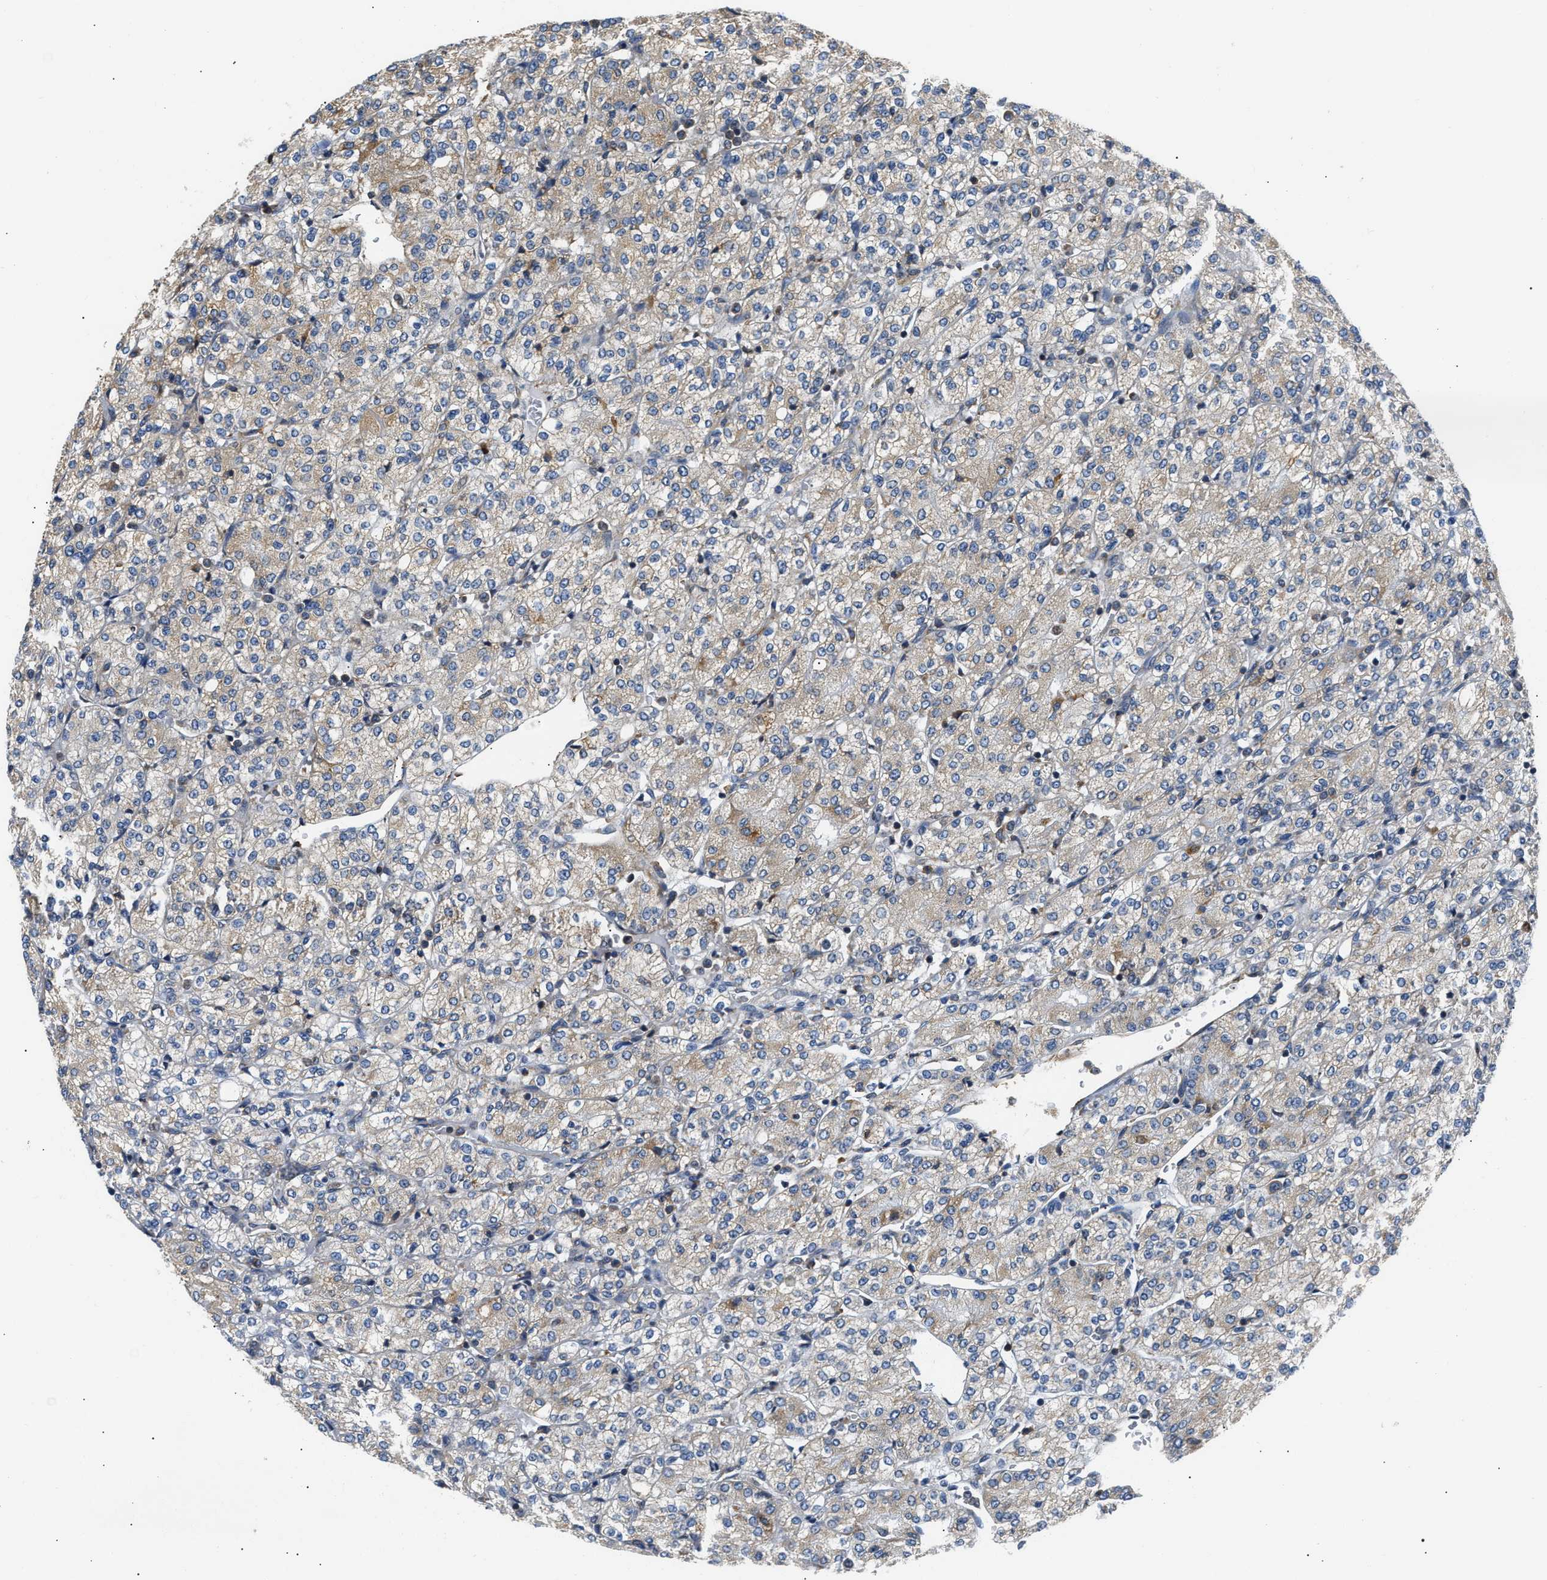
{"staining": {"intensity": "weak", "quantity": "<25%", "location": "cytoplasmic/membranous"}, "tissue": "renal cancer", "cell_type": "Tumor cells", "image_type": "cancer", "snomed": [{"axis": "morphology", "description": "Adenocarcinoma, NOS"}, {"axis": "topography", "description": "Kidney"}], "caption": "The histopathology image displays no significant expression in tumor cells of renal adenocarcinoma. (IHC, brightfield microscopy, high magnification).", "gene": "HDHD3", "patient": {"sex": "male", "age": 77}}